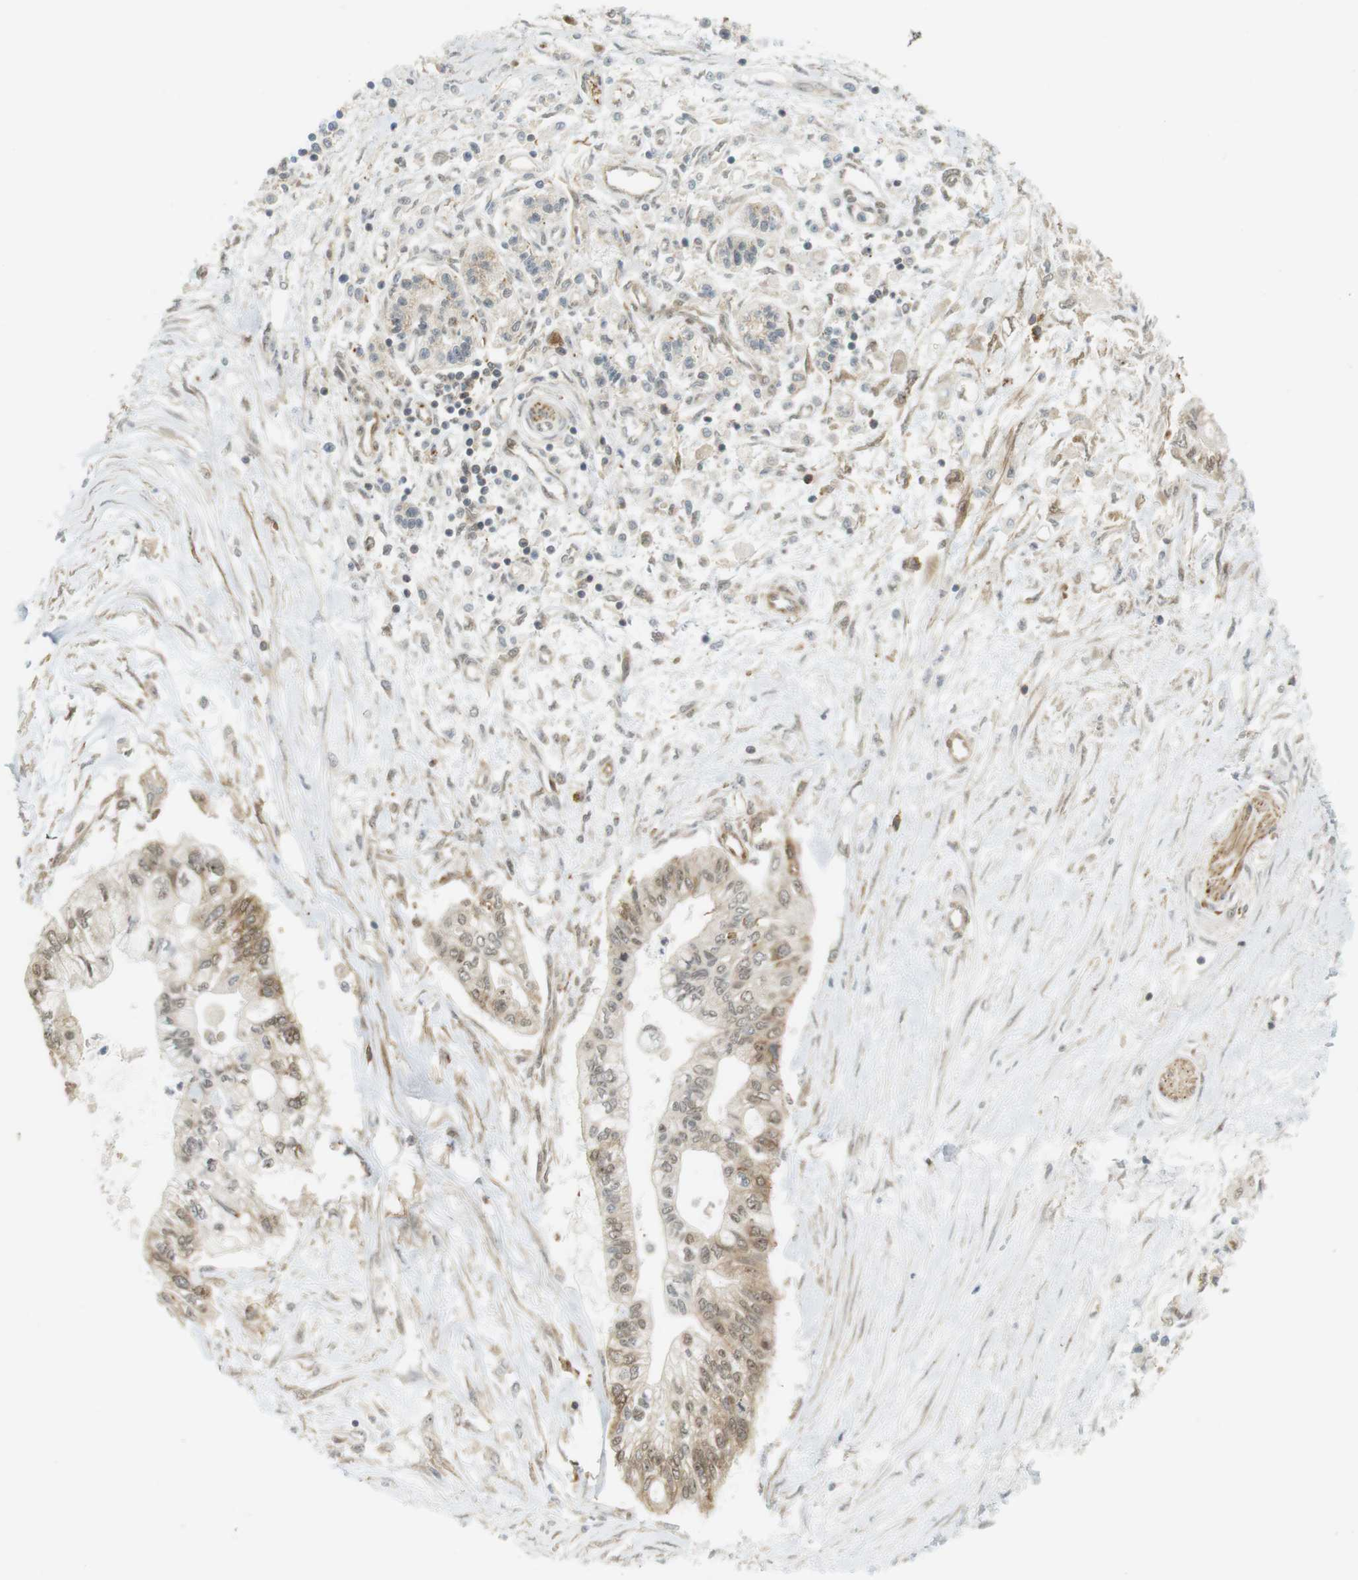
{"staining": {"intensity": "weak", "quantity": ">75%", "location": "cytoplasmic/membranous,nuclear"}, "tissue": "pancreatic cancer", "cell_type": "Tumor cells", "image_type": "cancer", "snomed": [{"axis": "morphology", "description": "Adenocarcinoma, NOS"}, {"axis": "topography", "description": "Pancreas"}], "caption": "Weak cytoplasmic/membranous and nuclear protein expression is appreciated in about >75% of tumor cells in pancreatic adenocarcinoma. (DAB = brown stain, brightfield microscopy at high magnification).", "gene": "PA2G4", "patient": {"sex": "female", "age": 77}}